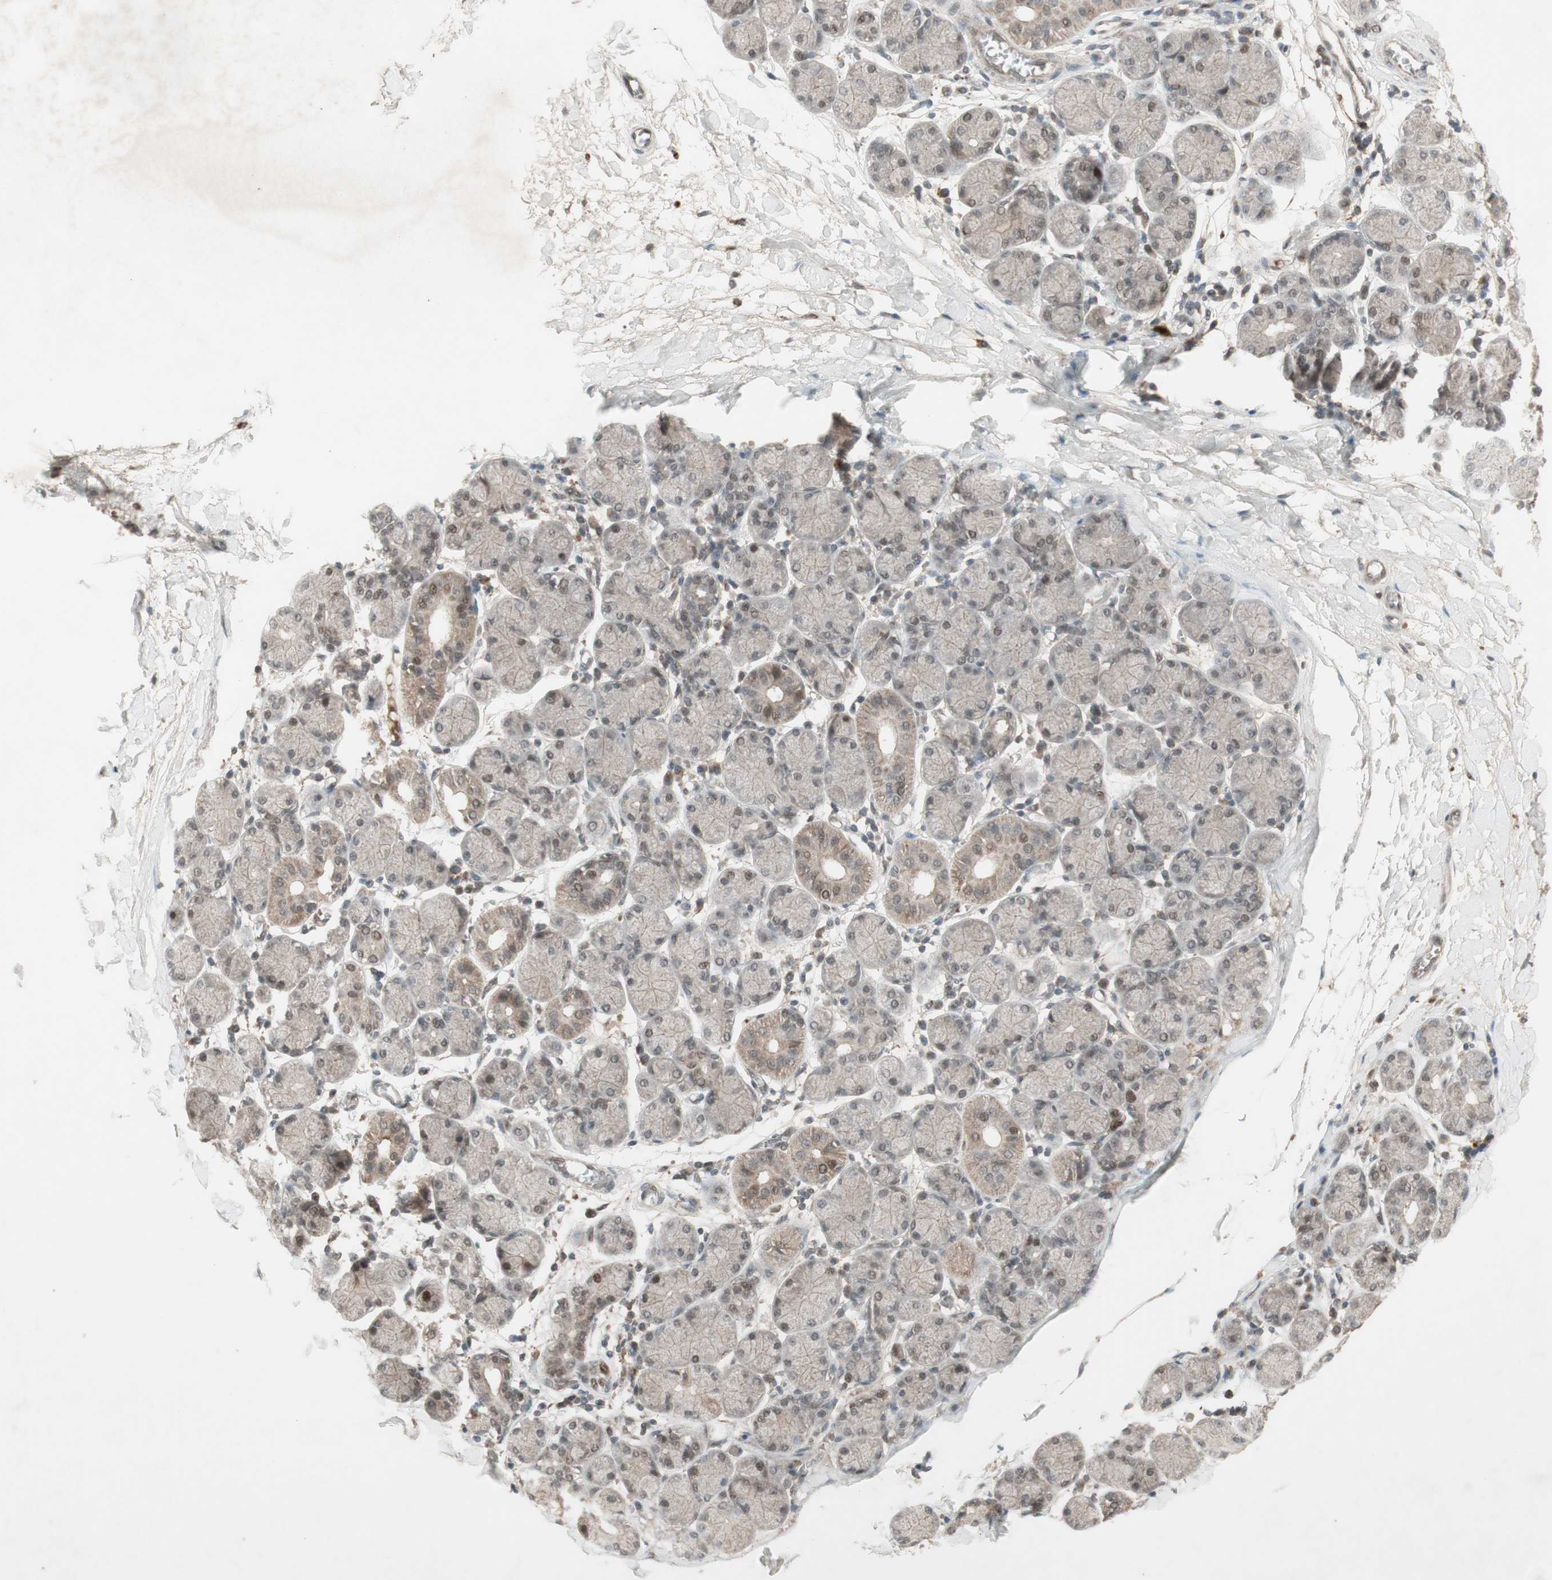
{"staining": {"intensity": "moderate", "quantity": "25%-75%", "location": "cytoplasmic/membranous,nuclear"}, "tissue": "salivary gland", "cell_type": "Glandular cells", "image_type": "normal", "snomed": [{"axis": "morphology", "description": "Normal tissue, NOS"}, {"axis": "topography", "description": "Salivary gland"}], "caption": "Human salivary gland stained for a protein (brown) shows moderate cytoplasmic/membranous,nuclear positive staining in approximately 25%-75% of glandular cells.", "gene": "MSH6", "patient": {"sex": "female", "age": 24}}